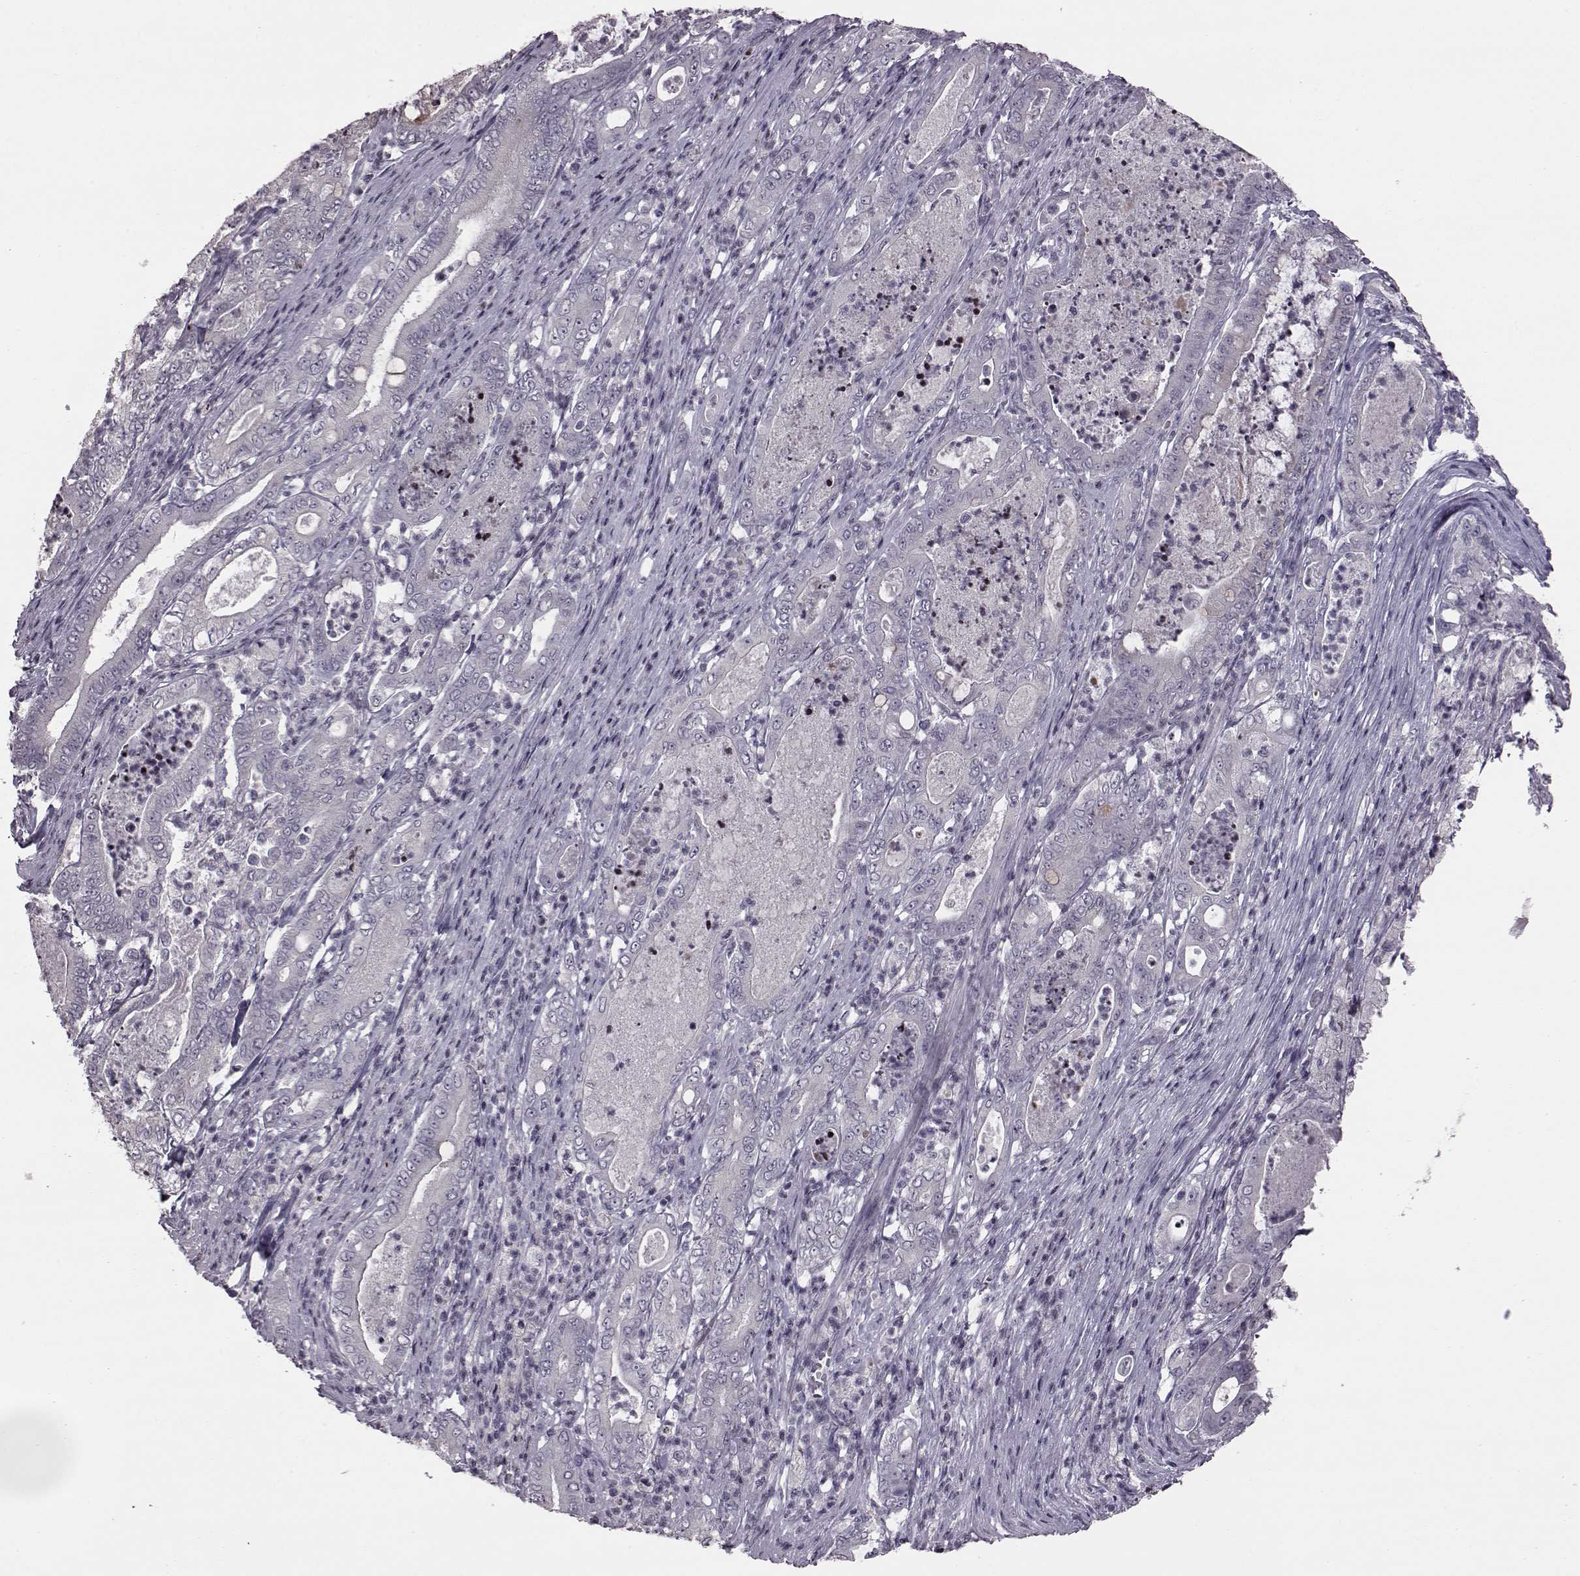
{"staining": {"intensity": "negative", "quantity": "none", "location": "none"}, "tissue": "pancreatic cancer", "cell_type": "Tumor cells", "image_type": "cancer", "snomed": [{"axis": "morphology", "description": "Adenocarcinoma, NOS"}, {"axis": "topography", "description": "Pancreas"}], "caption": "High magnification brightfield microscopy of adenocarcinoma (pancreatic) stained with DAB (brown) and counterstained with hematoxylin (blue): tumor cells show no significant positivity.", "gene": "GAL", "patient": {"sex": "male", "age": 71}}